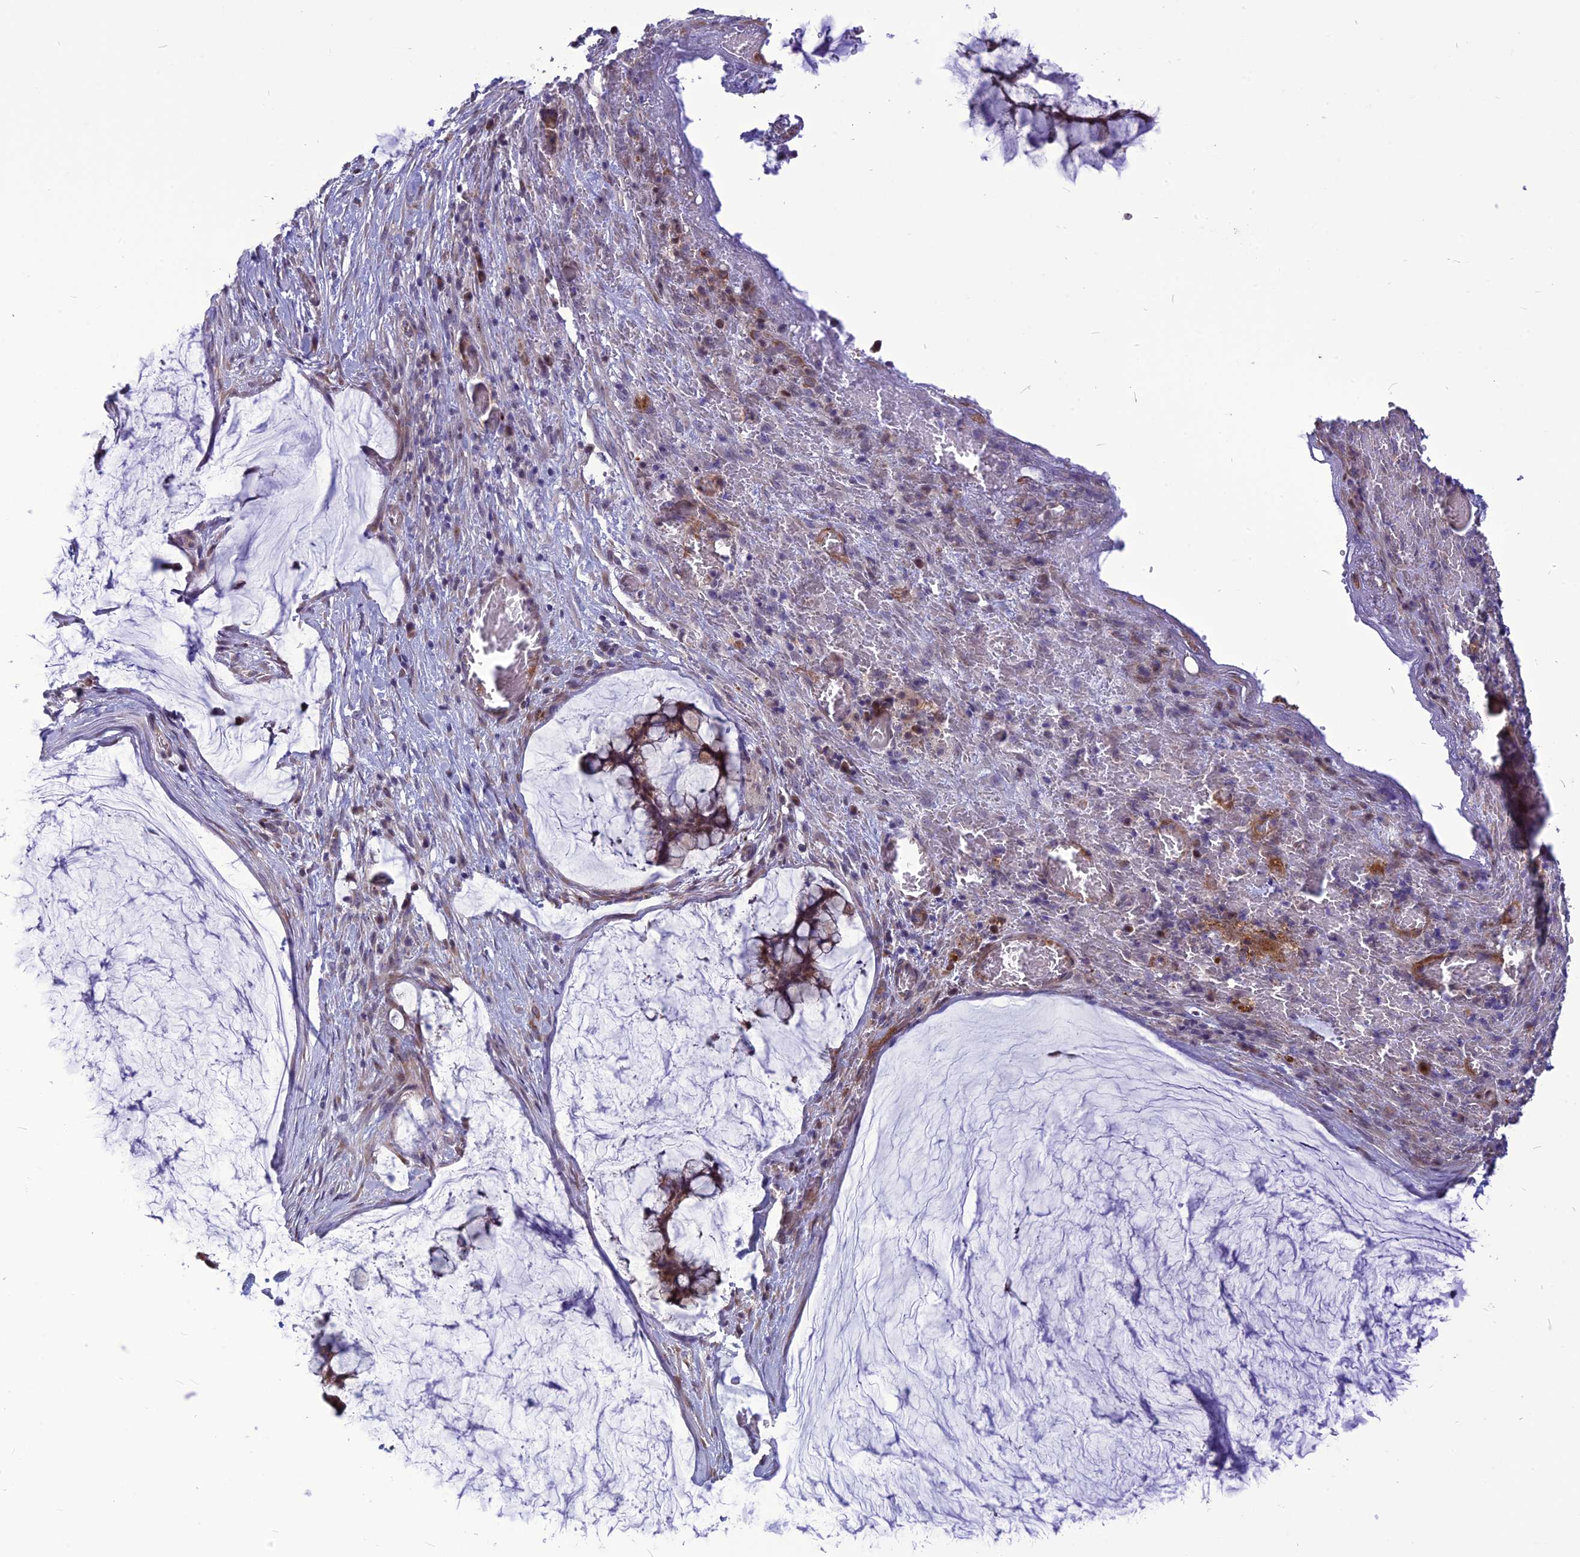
{"staining": {"intensity": "weak", "quantity": "<25%", "location": "cytoplasmic/membranous"}, "tissue": "ovarian cancer", "cell_type": "Tumor cells", "image_type": "cancer", "snomed": [{"axis": "morphology", "description": "Cystadenocarcinoma, mucinous, NOS"}, {"axis": "topography", "description": "Ovary"}], "caption": "DAB (3,3'-diaminobenzidine) immunohistochemical staining of ovarian mucinous cystadenocarcinoma exhibits no significant positivity in tumor cells.", "gene": "SPG21", "patient": {"sex": "female", "age": 42}}